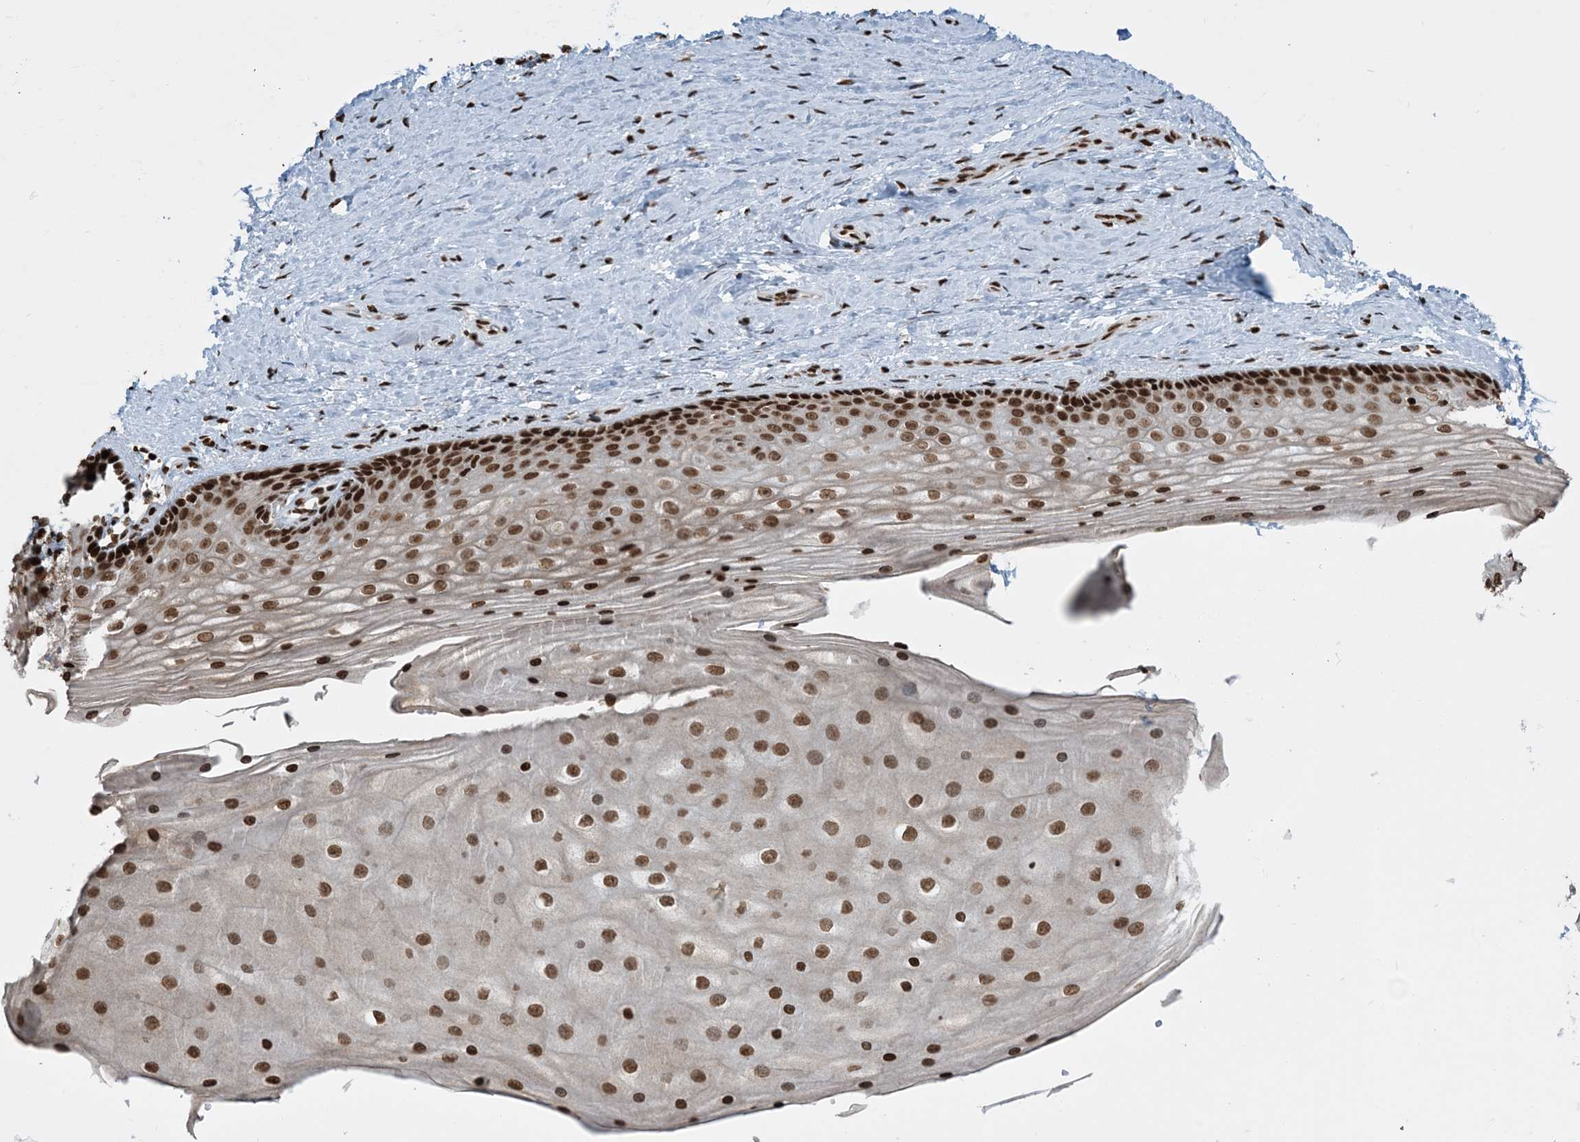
{"staining": {"intensity": "strong", "quantity": ">75%", "location": "nuclear"}, "tissue": "vagina", "cell_type": "Squamous epithelial cells", "image_type": "normal", "snomed": [{"axis": "morphology", "description": "Normal tissue, NOS"}, {"axis": "topography", "description": "Vagina"}], "caption": "Protein expression analysis of unremarkable vagina demonstrates strong nuclear staining in about >75% of squamous epithelial cells.", "gene": "H3", "patient": {"sex": "female", "age": 46}}